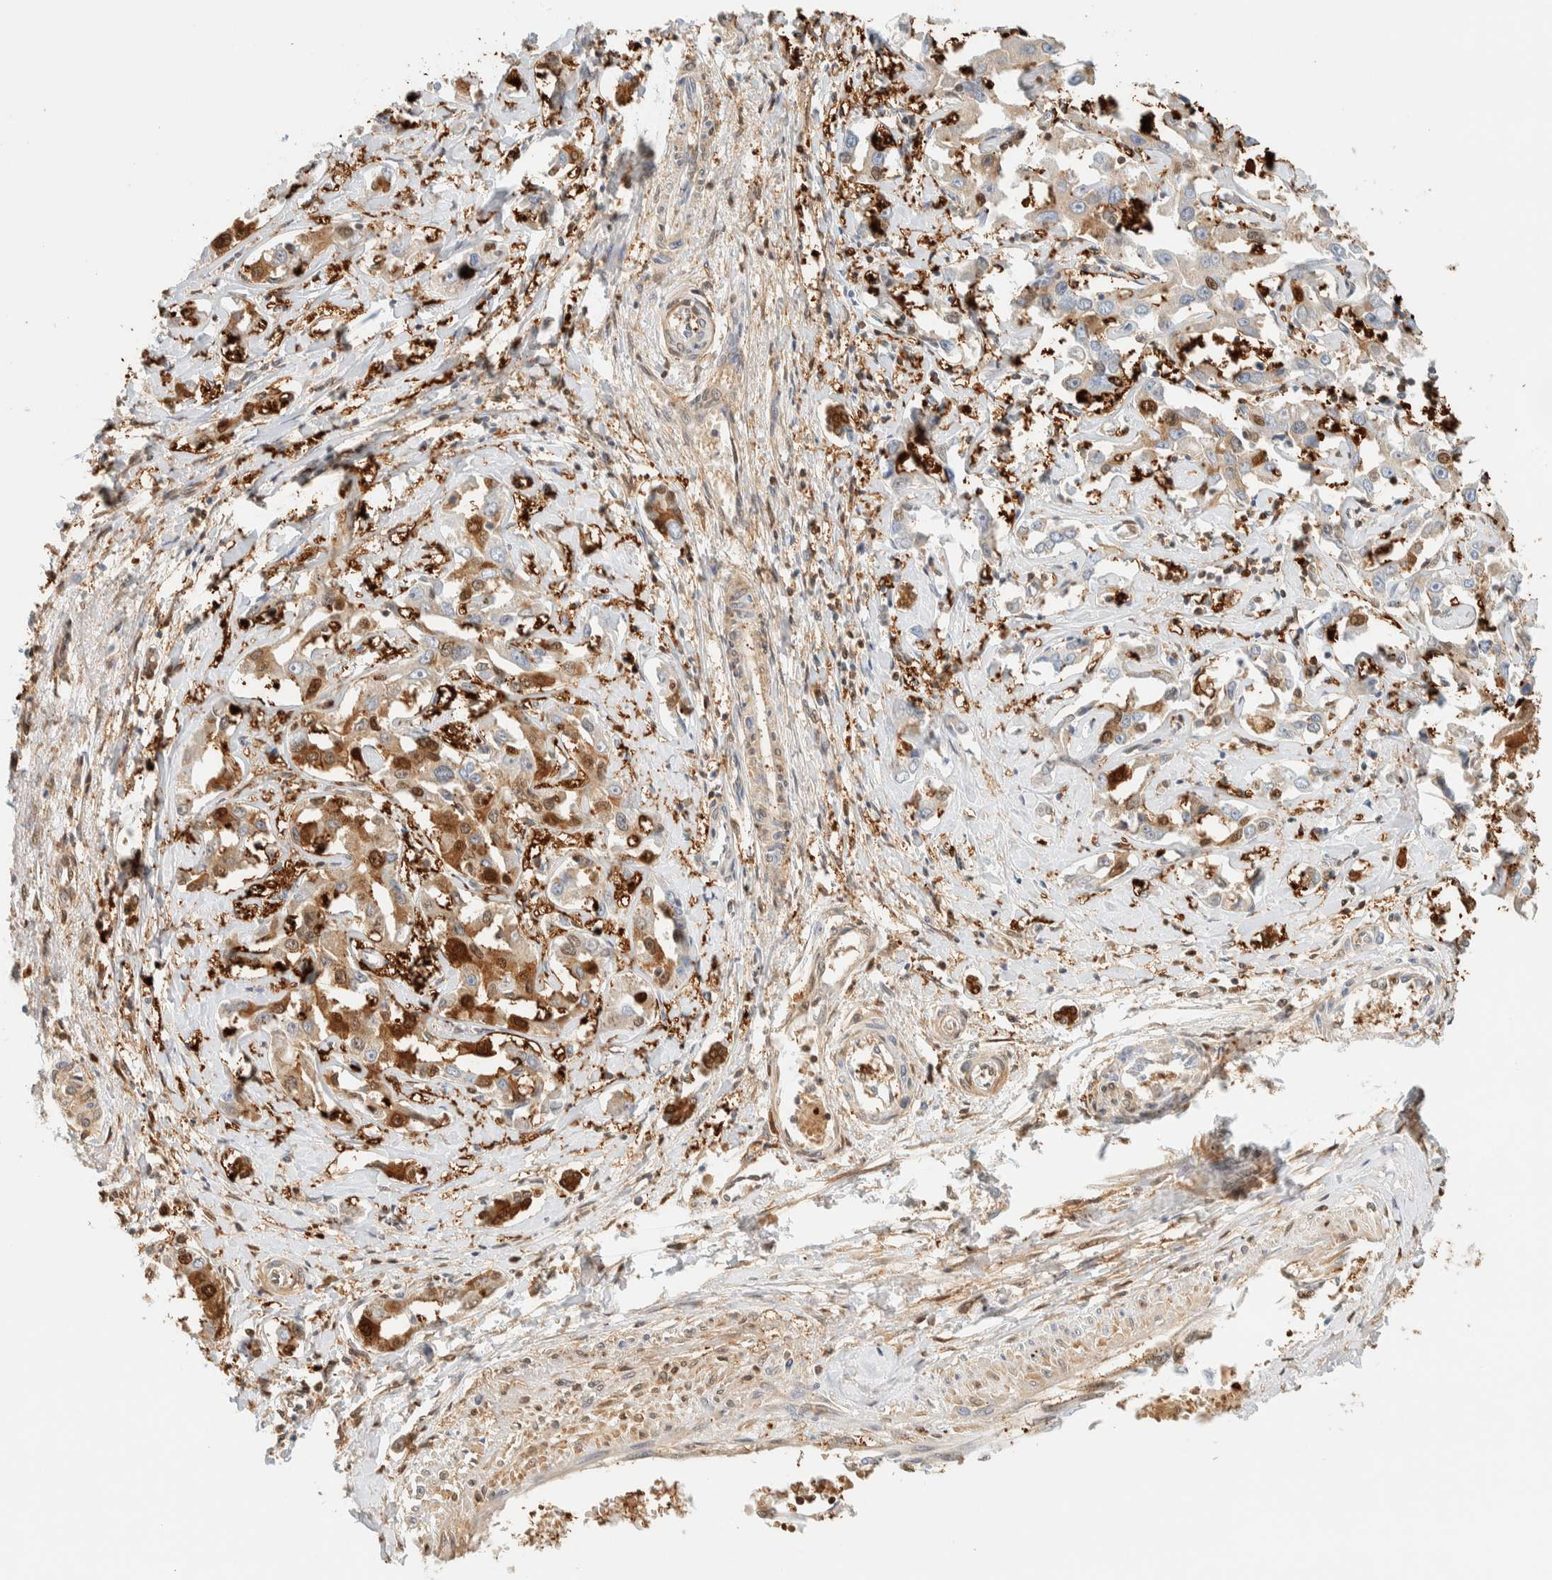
{"staining": {"intensity": "moderate", "quantity": ">75%", "location": "cytoplasmic/membranous,nuclear"}, "tissue": "liver cancer", "cell_type": "Tumor cells", "image_type": "cancer", "snomed": [{"axis": "morphology", "description": "Cholangiocarcinoma"}, {"axis": "topography", "description": "Liver"}], "caption": "IHC of human cholangiocarcinoma (liver) reveals medium levels of moderate cytoplasmic/membranous and nuclear expression in about >75% of tumor cells.", "gene": "ZBTB37", "patient": {"sex": "male", "age": 59}}